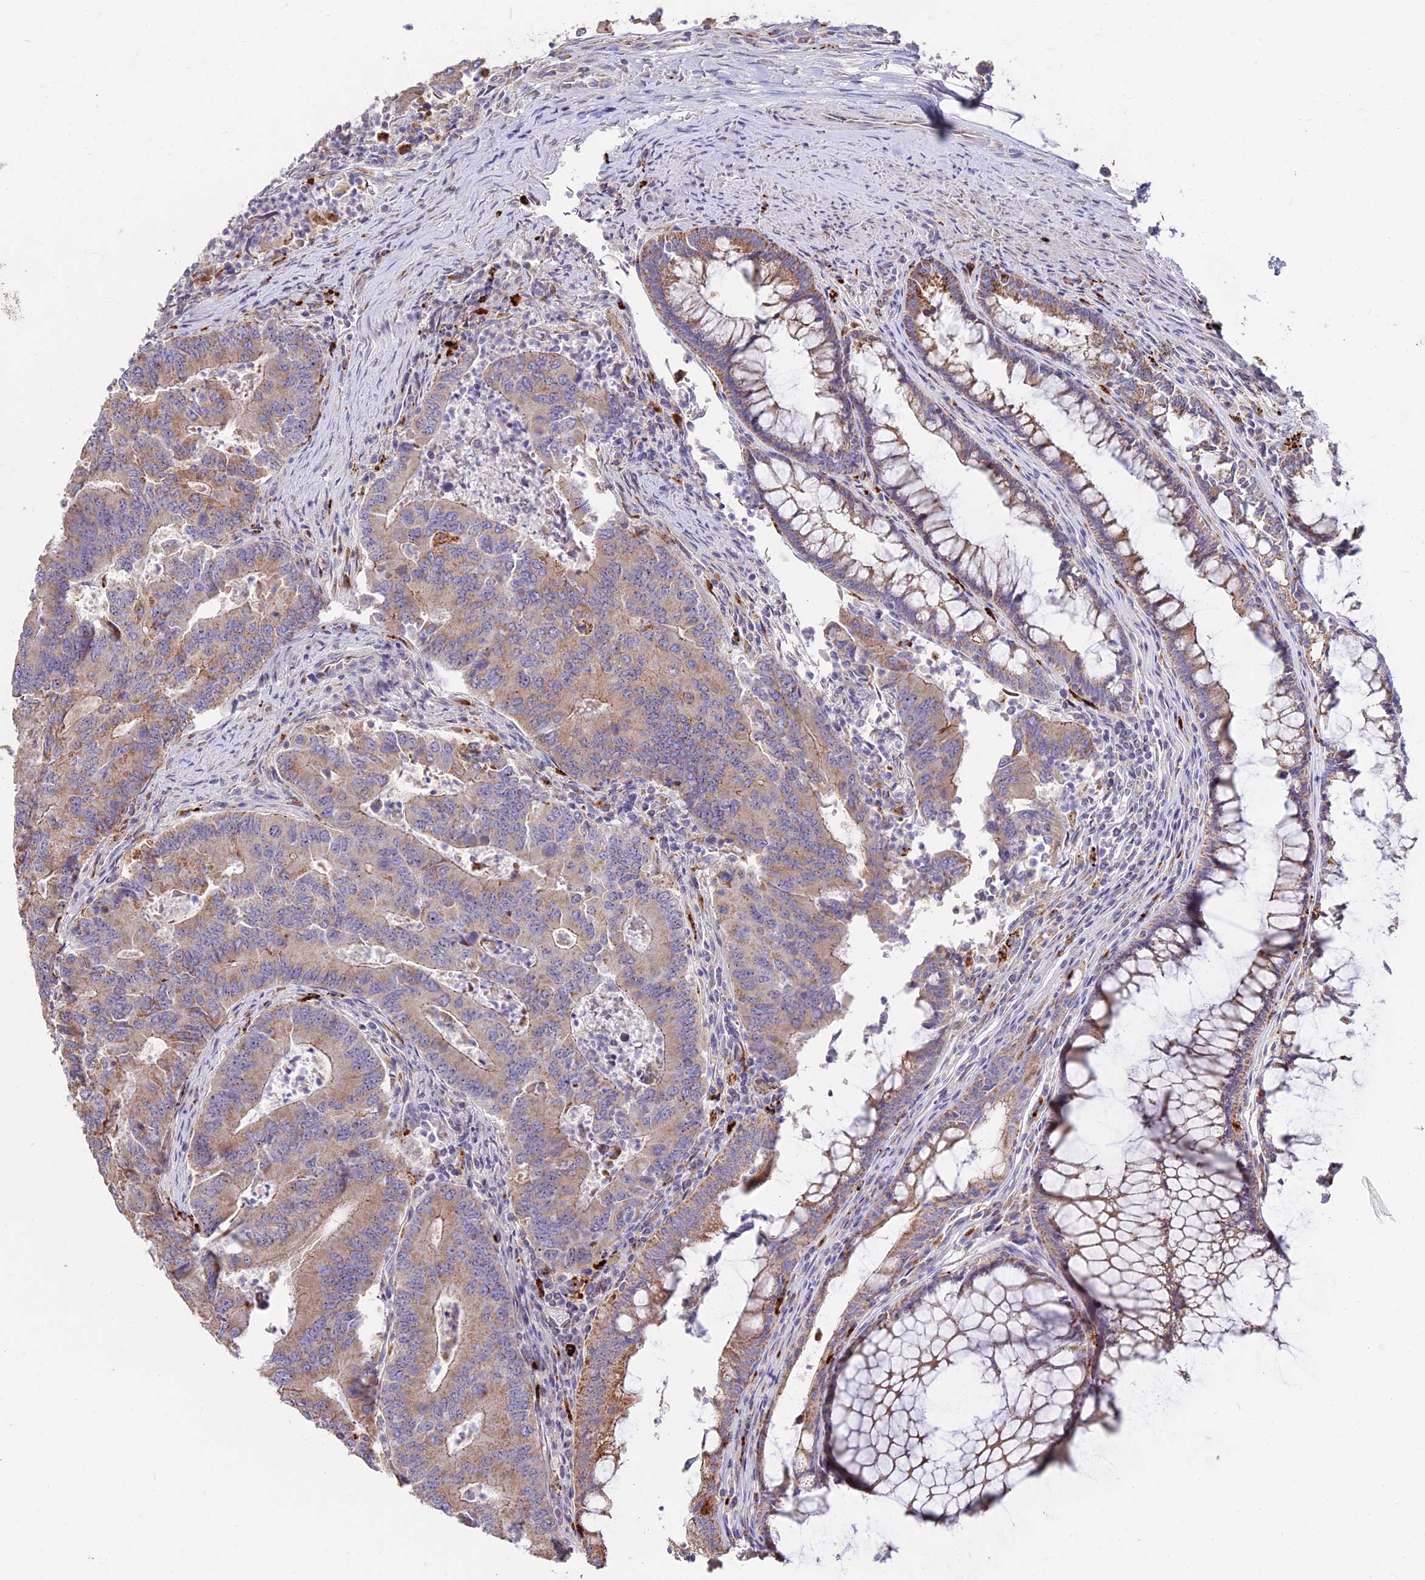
{"staining": {"intensity": "moderate", "quantity": "25%-75%", "location": "cytoplasmic/membranous"}, "tissue": "colorectal cancer", "cell_type": "Tumor cells", "image_type": "cancer", "snomed": [{"axis": "morphology", "description": "Adenocarcinoma, NOS"}, {"axis": "topography", "description": "Colon"}], "caption": "Human colorectal cancer stained with a brown dye exhibits moderate cytoplasmic/membranous positive expression in about 25%-75% of tumor cells.", "gene": "PNLIPRP3", "patient": {"sex": "female", "age": 67}}